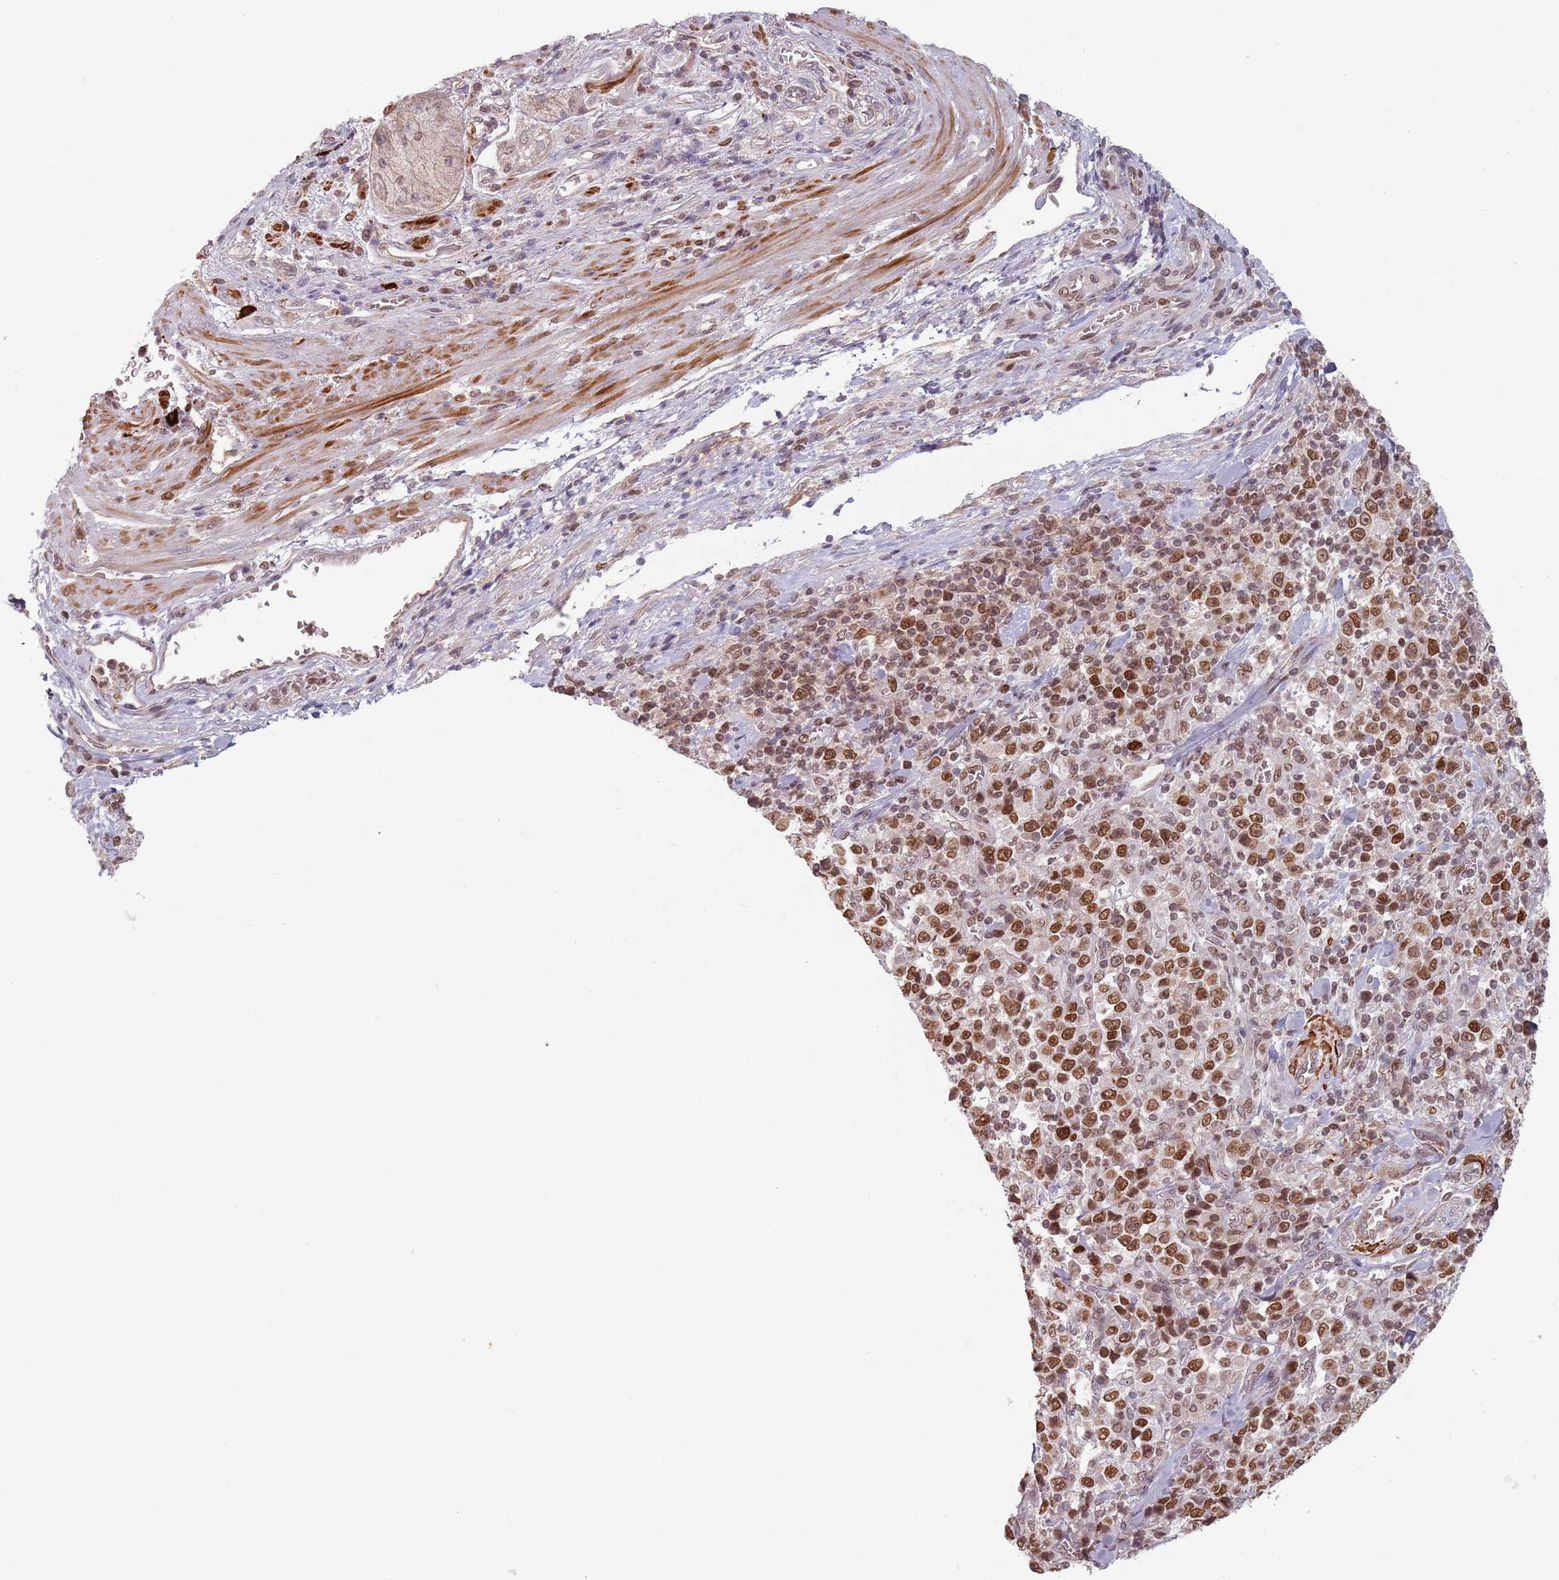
{"staining": {"intensity": "strong", "quantity": ">75%", "location": "cytoplasmic/membranous,nuclear"}, "tissue": "stomach cancer", "cell_type": "Tumor cells", "image_type": "cancer", "snomed": [{"axis": "morphology", "description": "Normal tissue, NOS"}, {"axis": "morphology", "description": "Adenocarcinoma, NOS"}, {"axis": "topography", "description": "Stomach, upper"}, {"axis": "topography", "description": "Stomach"}], "caption": "Stomach adenocarcinoma stained with a protein marker demonstrates strong staining in tumor cells.", "gene": "NUP50", "patient": {"sex": "male", "age": 59}}